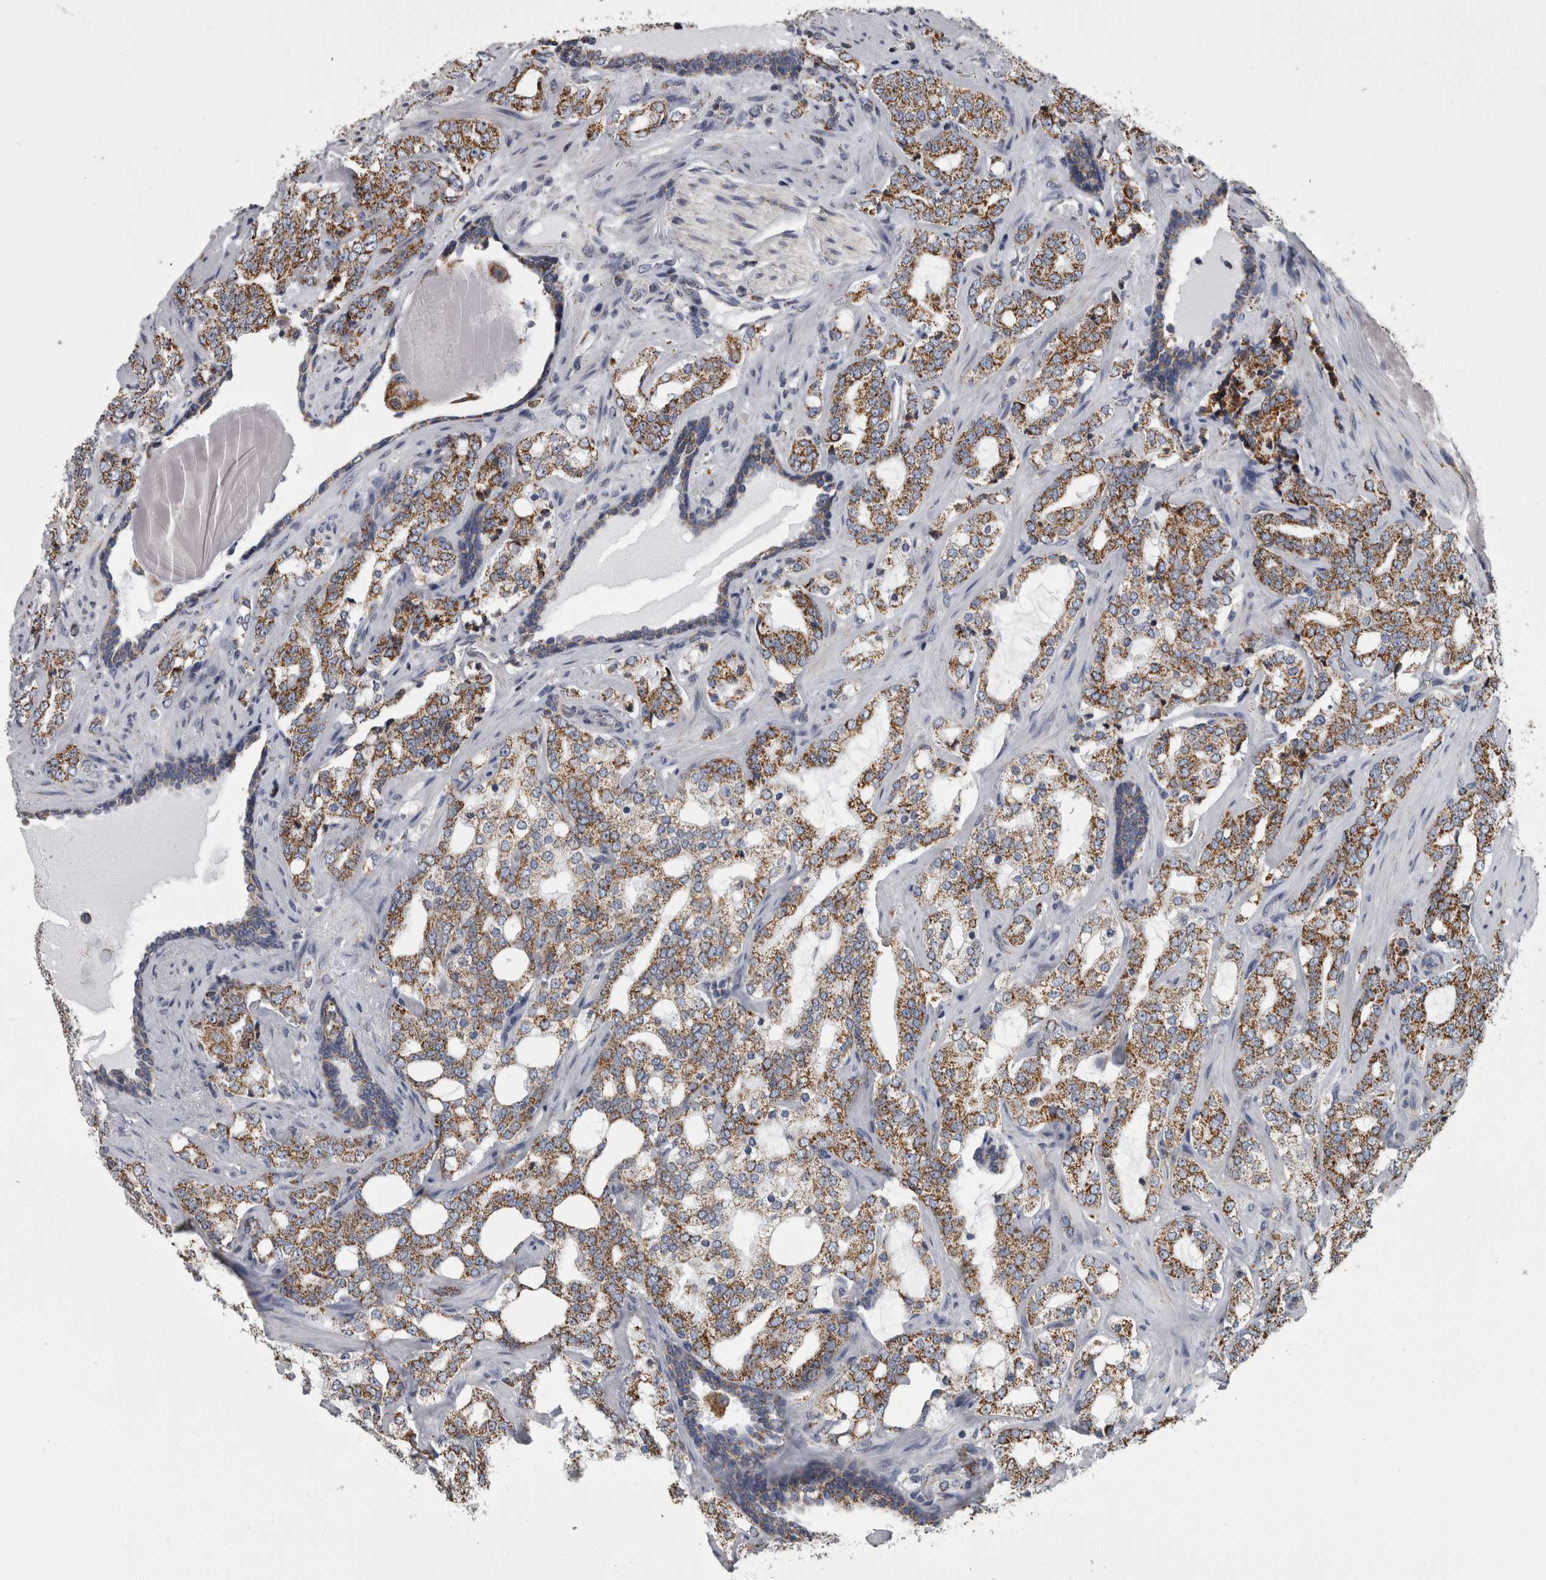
{"staining": {"intensity": "strong", "quantity": ">75%", "location": "cytoplasmic/membranous"}, "tissue": "prostate cancer", "cell_type": "Tumor cells", "image_type": "cancer", "snomed": [{"axis": "morphology", "description": "Adenocarcinoma, High grade"}, {"axis": "topography", "description": "Prostate"}], "caption": "IHC (DAB (3,3'-diaminobenzidine)) staining of human prostate adenocarcinoma (high-grade) displays strong cytoplasmic/membranous protein expression in about >75% of tumor cells.", "gene": "MDH2", "patient": {"sex": "male", "age": 64}}